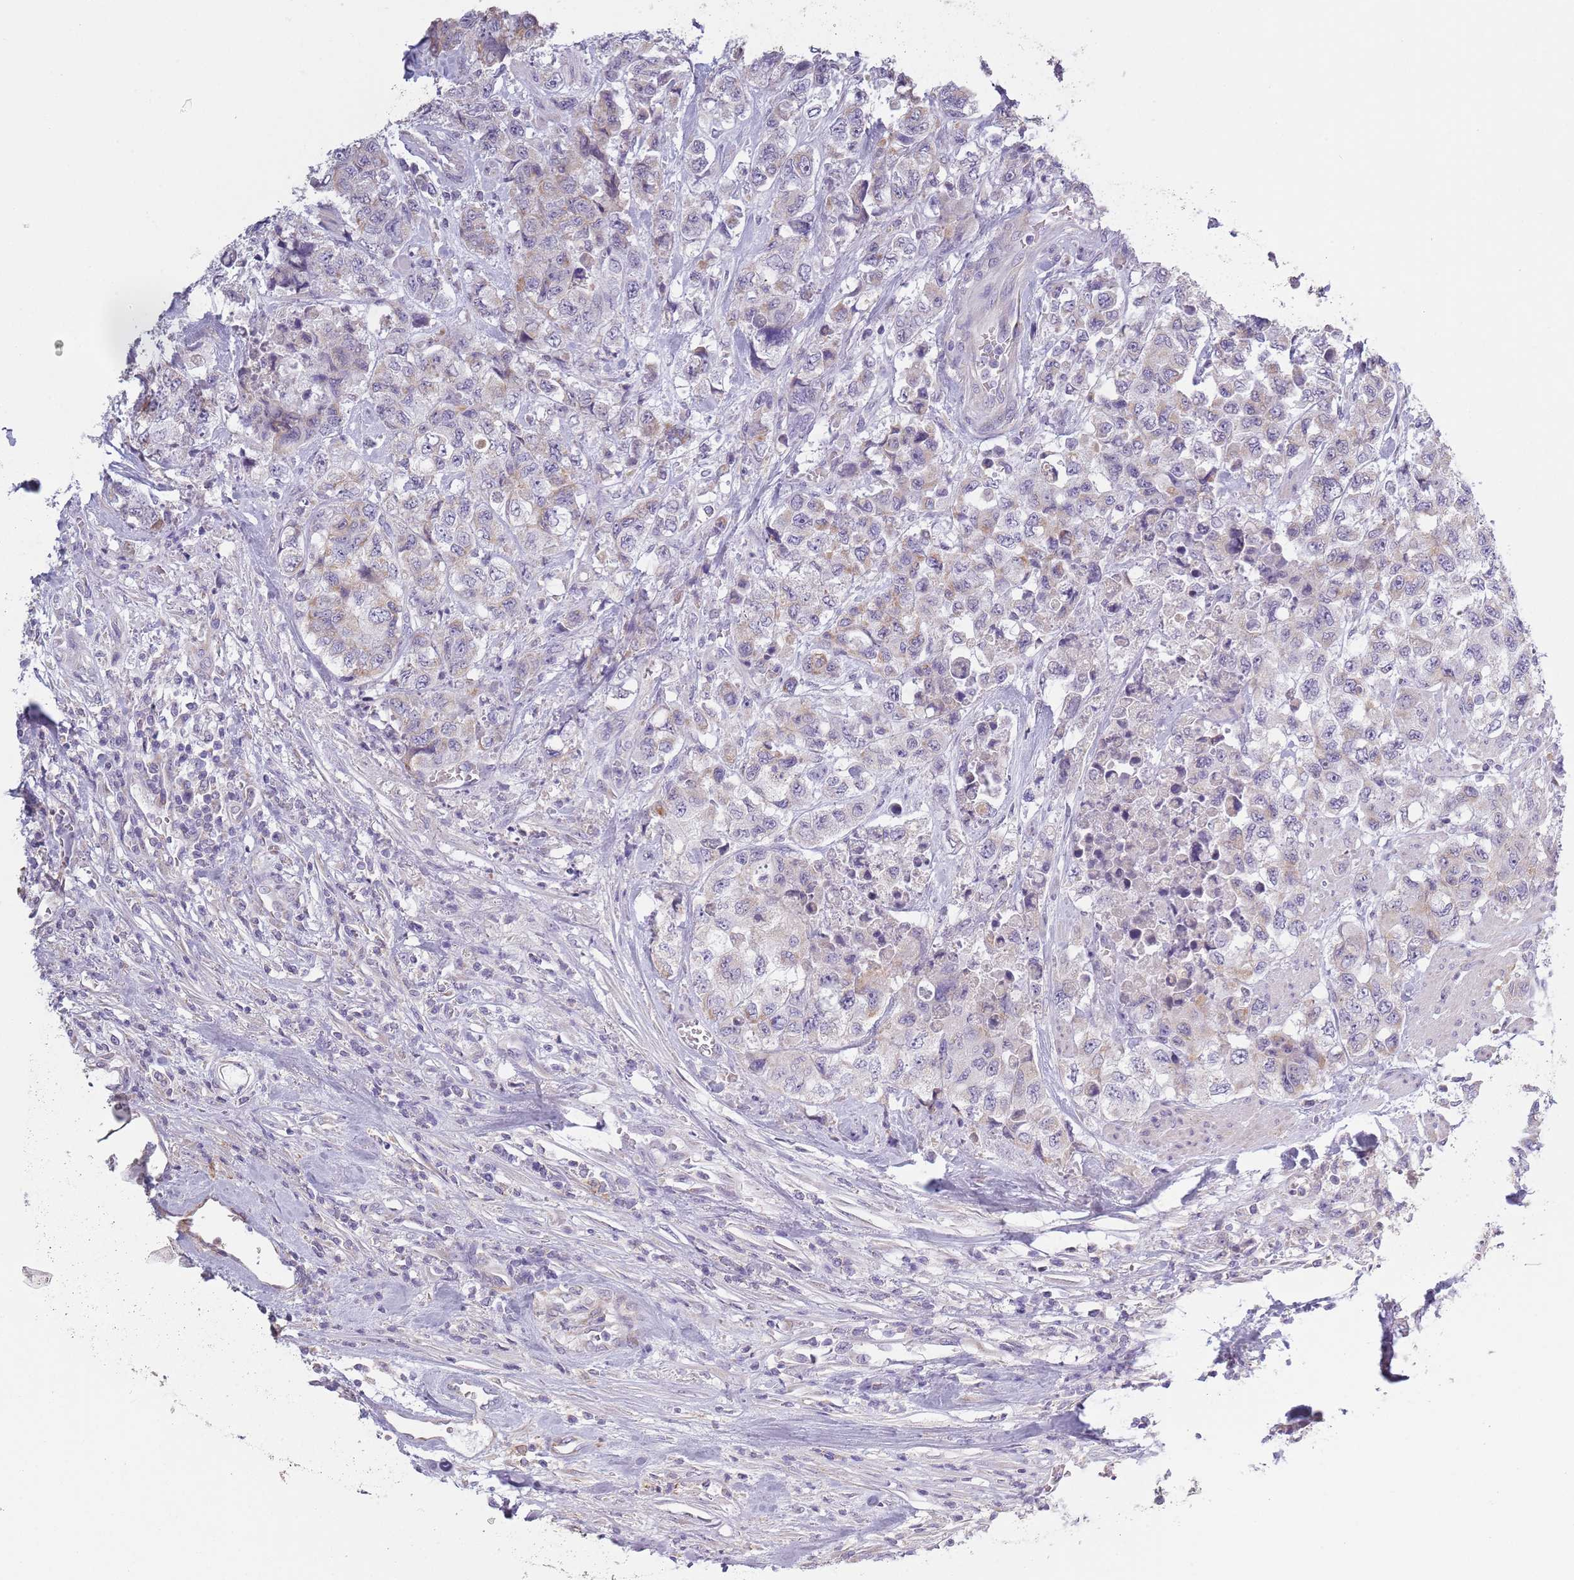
{"staining": {"intensity": "negative", "quantity": "none", "location": "none"}, "tissue": "urothelial cancer", "cell_type": "Tumor cells", "image_type": "cancer", "snomed": [{"axis": "morphology", "description": "Urothelial carcinoma, High grade"}, {"axis": "topography", "description": "Urinary bladder"}], "caption": "High-grade urothelial carcinoma was stained to show a protein in brown. There is no significant expression in tumor cells. (Immunohistochemistry, brightfield microscopy, high magnification).", "gene": "COQ5", "patient": {"sex": "female", "age": 78}}